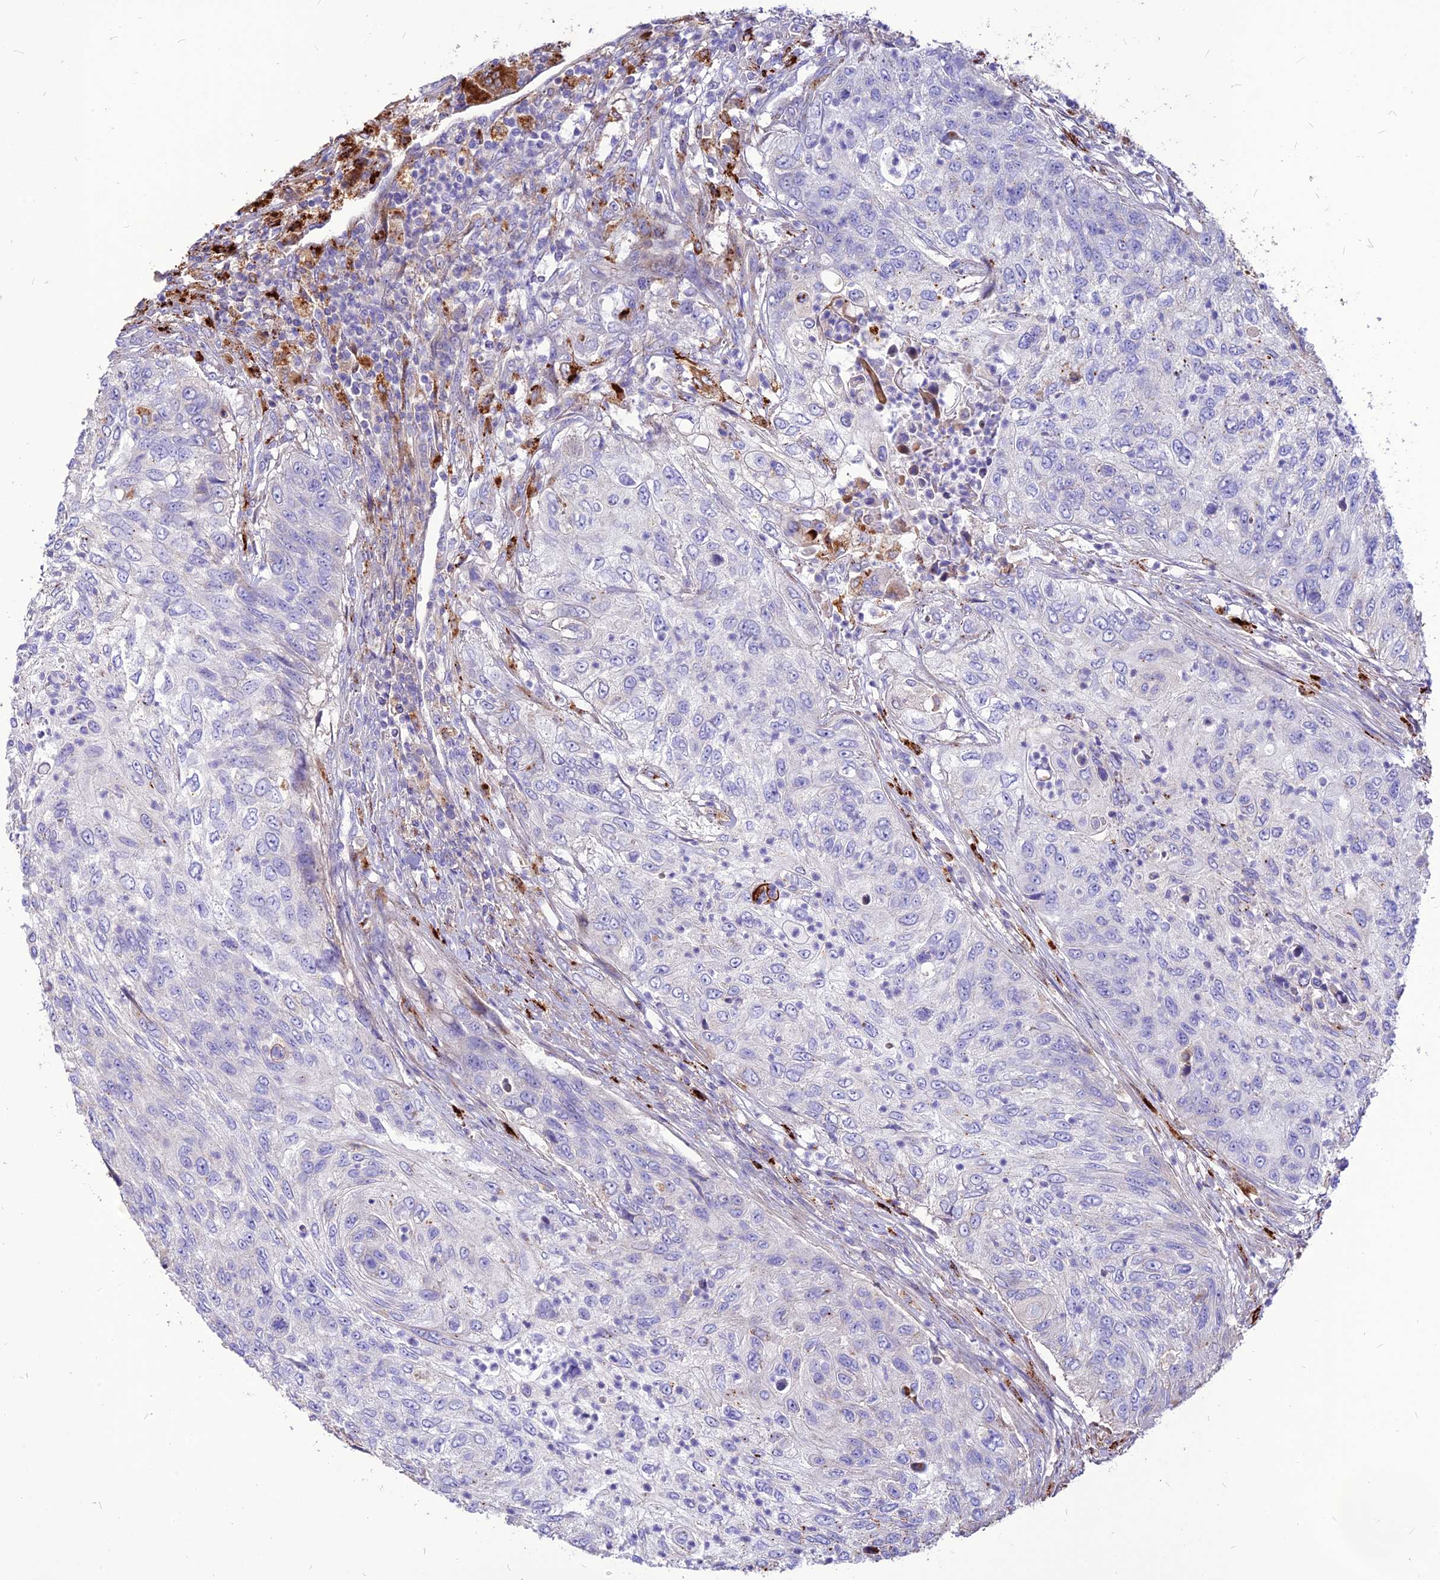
{"staining": {"intensity": "negative", "quantity": "none", "location": "none"}, "tissue": "urothelial cancer", "cell_type": "Tumor cells", "image_type": "cancer", "snomed": [{"axis": "morphology", "description": "Urothelial carcinoma, High grade"}, {"axis": "topography", "description": "Urinary bladder"}], "caption": "Protein analysis of urothelial cancer displays no significant positivity in tumor cells. The staining was performed using DAB (3,3'-diaminobenzidine) to visualize the protein expression in brown, while the nuclei were stained in blue with hematoxylin (Magnification: 20x).", "gene": "RIMOC1", "patient": {"sex": "female", "age": 60}}